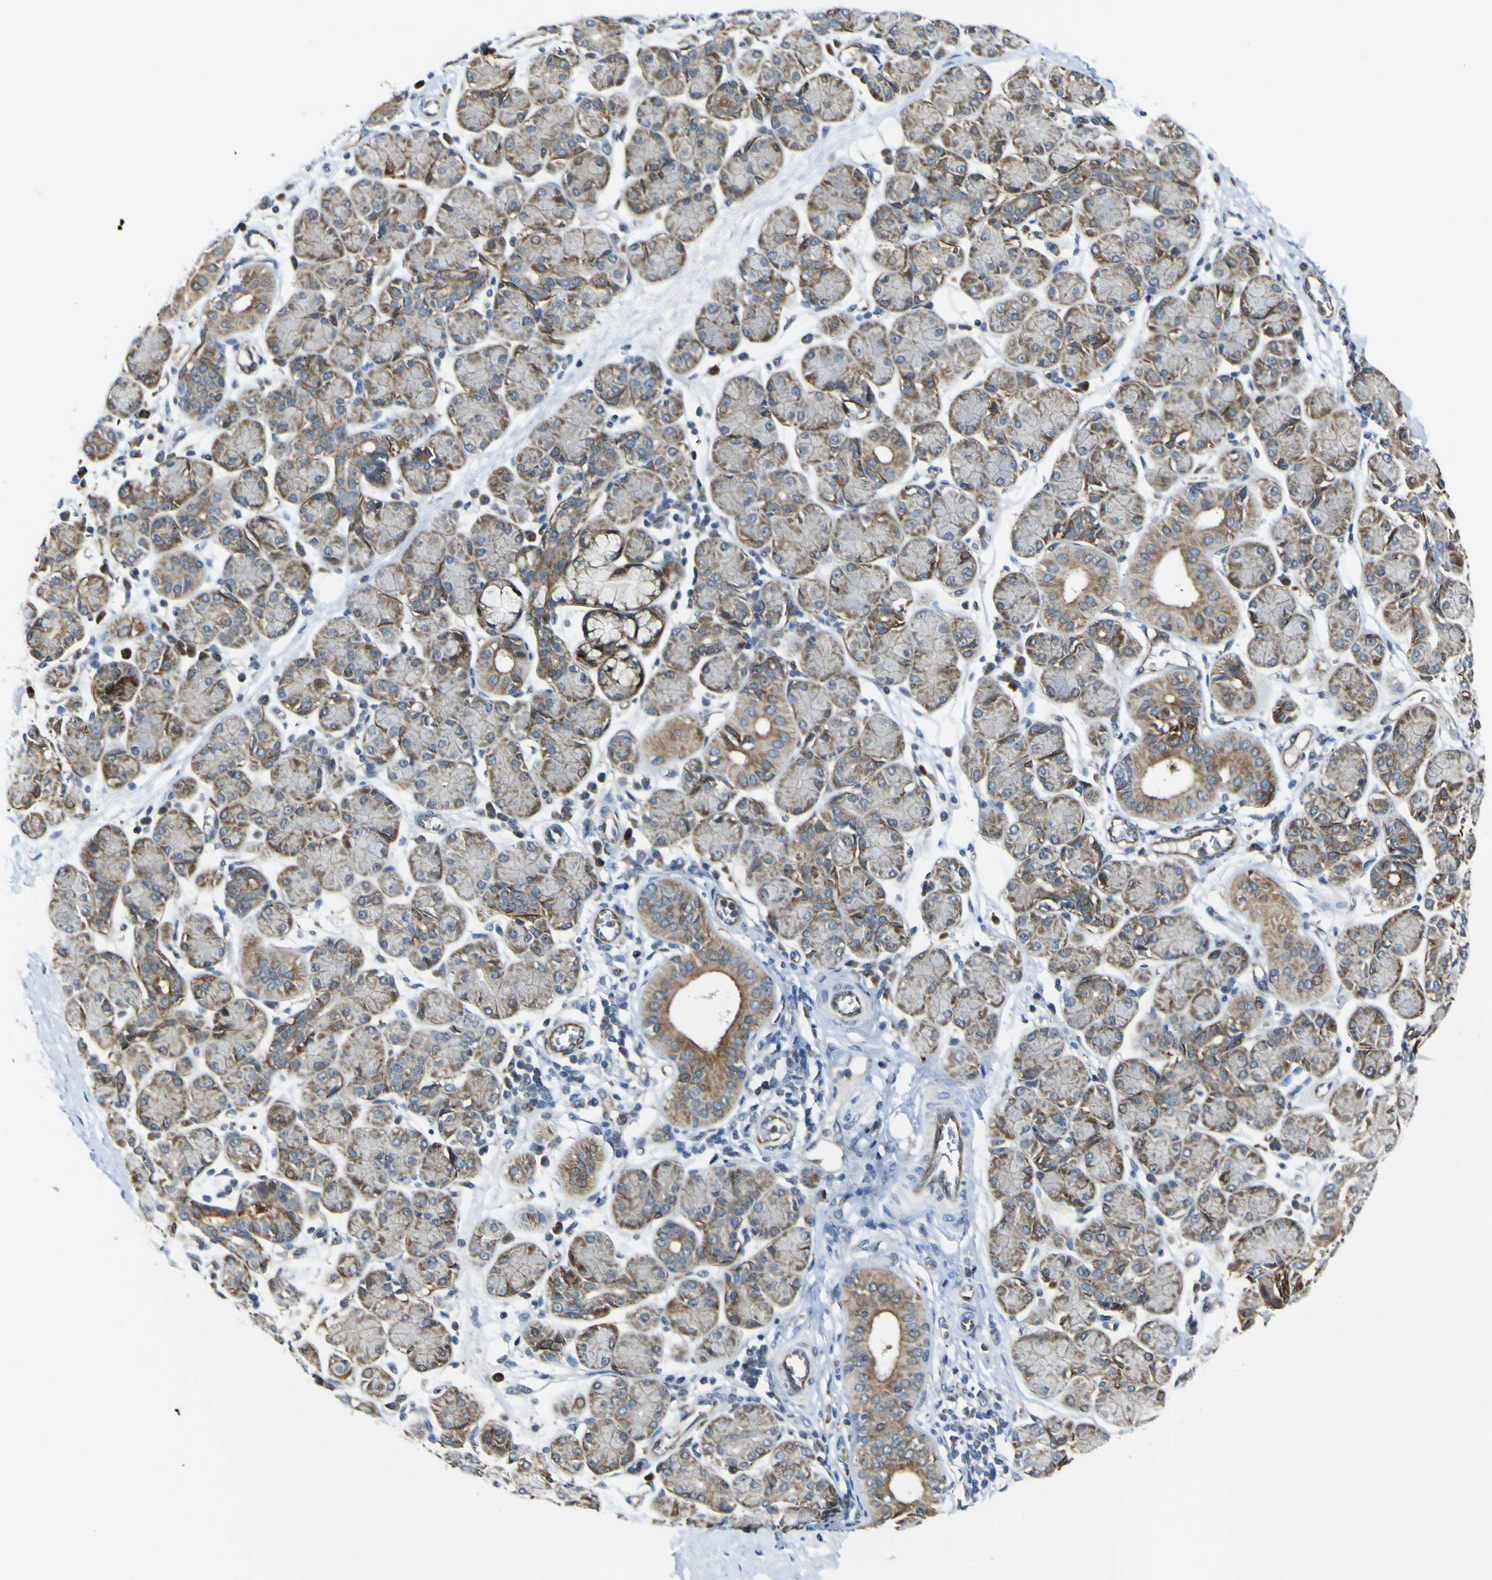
{"staining": {"intensity": "strong", "quantity": ">75%", "location": "cytoplasmic/membranous,nuclear"}, "tissue": "salivary gland", "cell_type": "Glandular cells", "image_type": "normal", "snomed": [{"axis": "morphology", "description": "Normal tissue, NOS"}, {"axis": "morphology", "description": "Inflammation, NOS"}, {"axis": "topography", "description": "Lymph node"}, {"axis": "topography", "description": "Salivary gland"}], "caption": "Benign salivary gland reveals strong cytoplasmic/membranous,nuclear staining in about >75% of glandular cells, visualized by immunohistochemistry.", "gene": "KDM7A", "patient": {"sex": "male", "age": 3}}